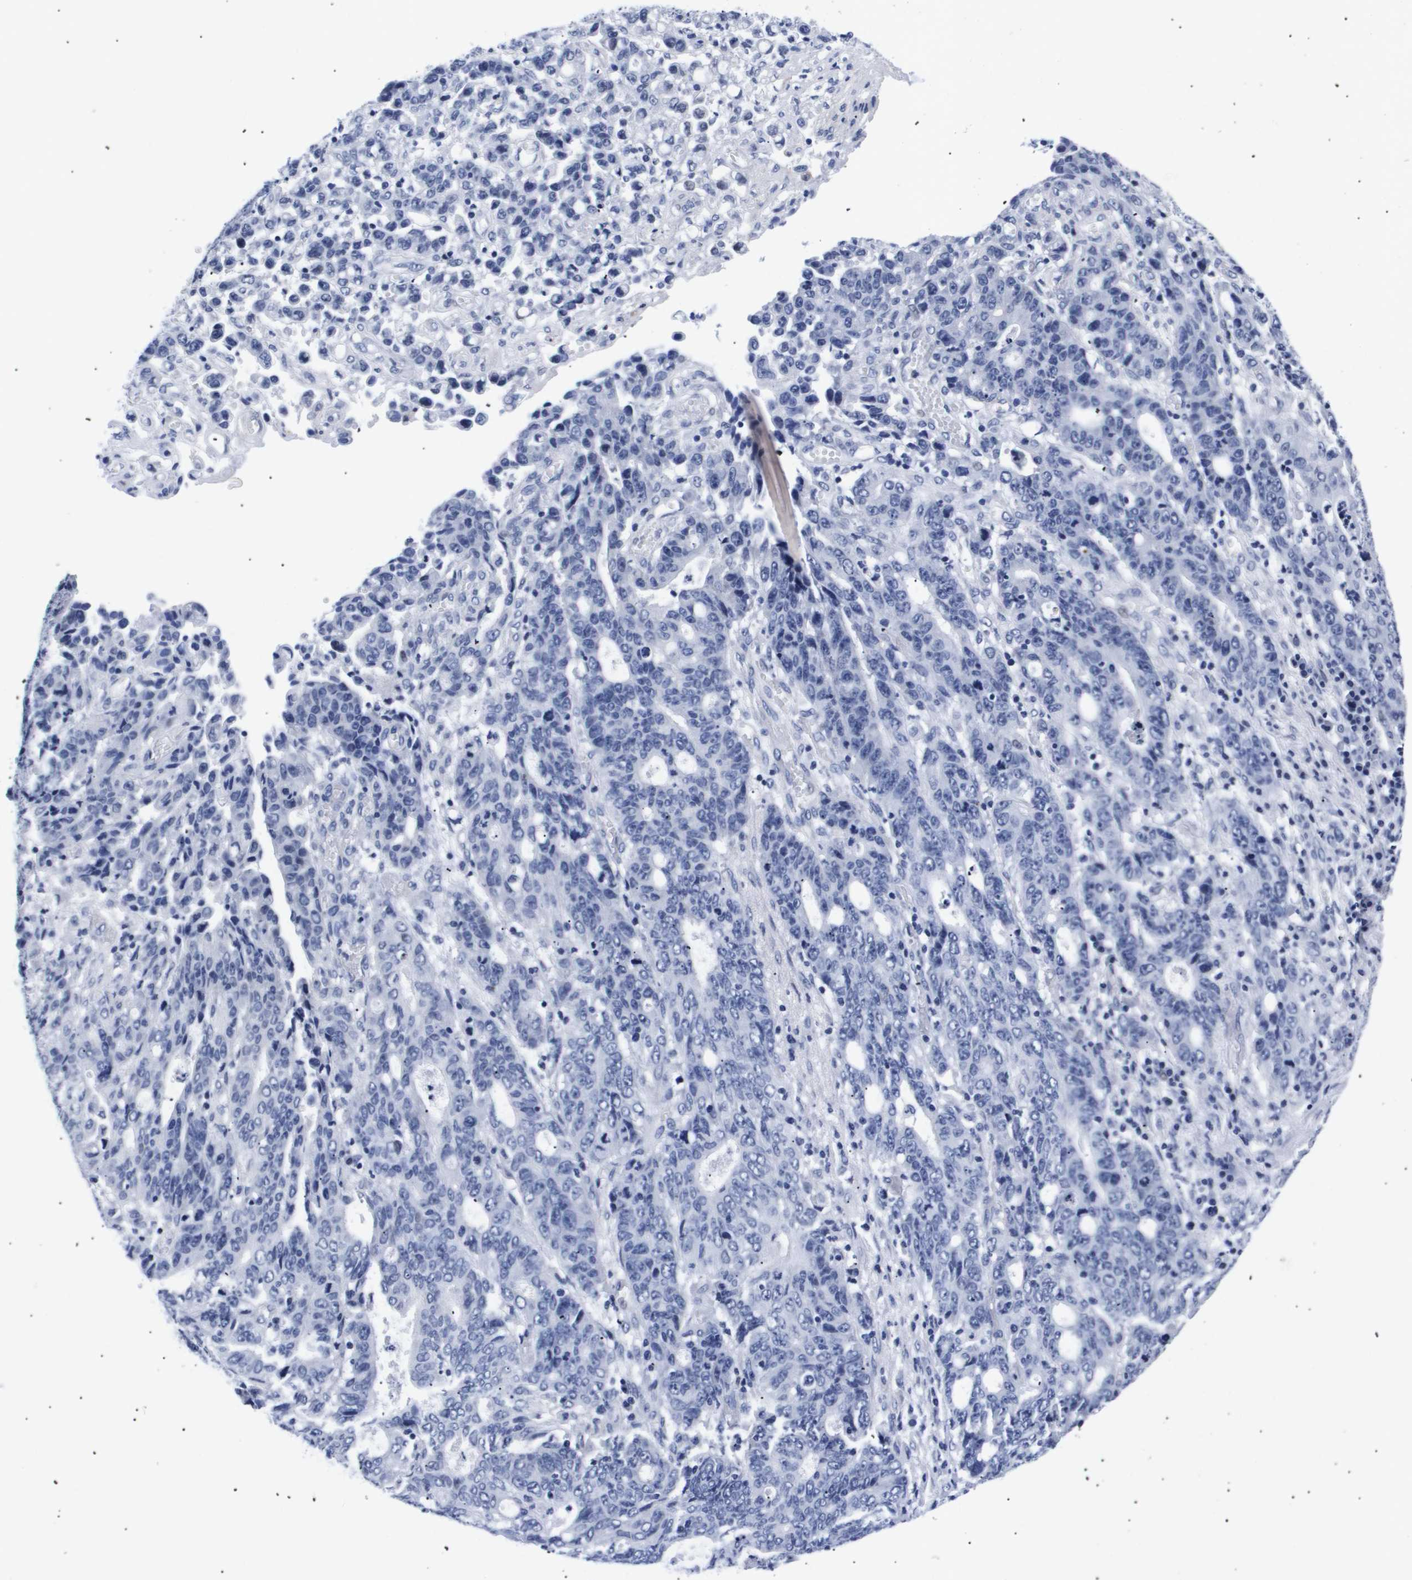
{"staining": {"intensity": "negative", "quantity": "none", "location": "none"}, "tissue": "stomach cancer", "cell_type": "Tumor cells", "image_type": "cancer", "snomed": [{"axis": "morphology", "description": "Adenocarcinoma, NOS"}, {"axis": "topography", "description": "Stomach, upper"}], "caption": "The photomicrograph shows no significant positivity in tumor cells of stomach cancer (adenocarcinoma). (DAB immunohistochemistry with hematoxylin counter stain).", "gene": "SHD", "patient": {"sex": "male", "age": 69}}